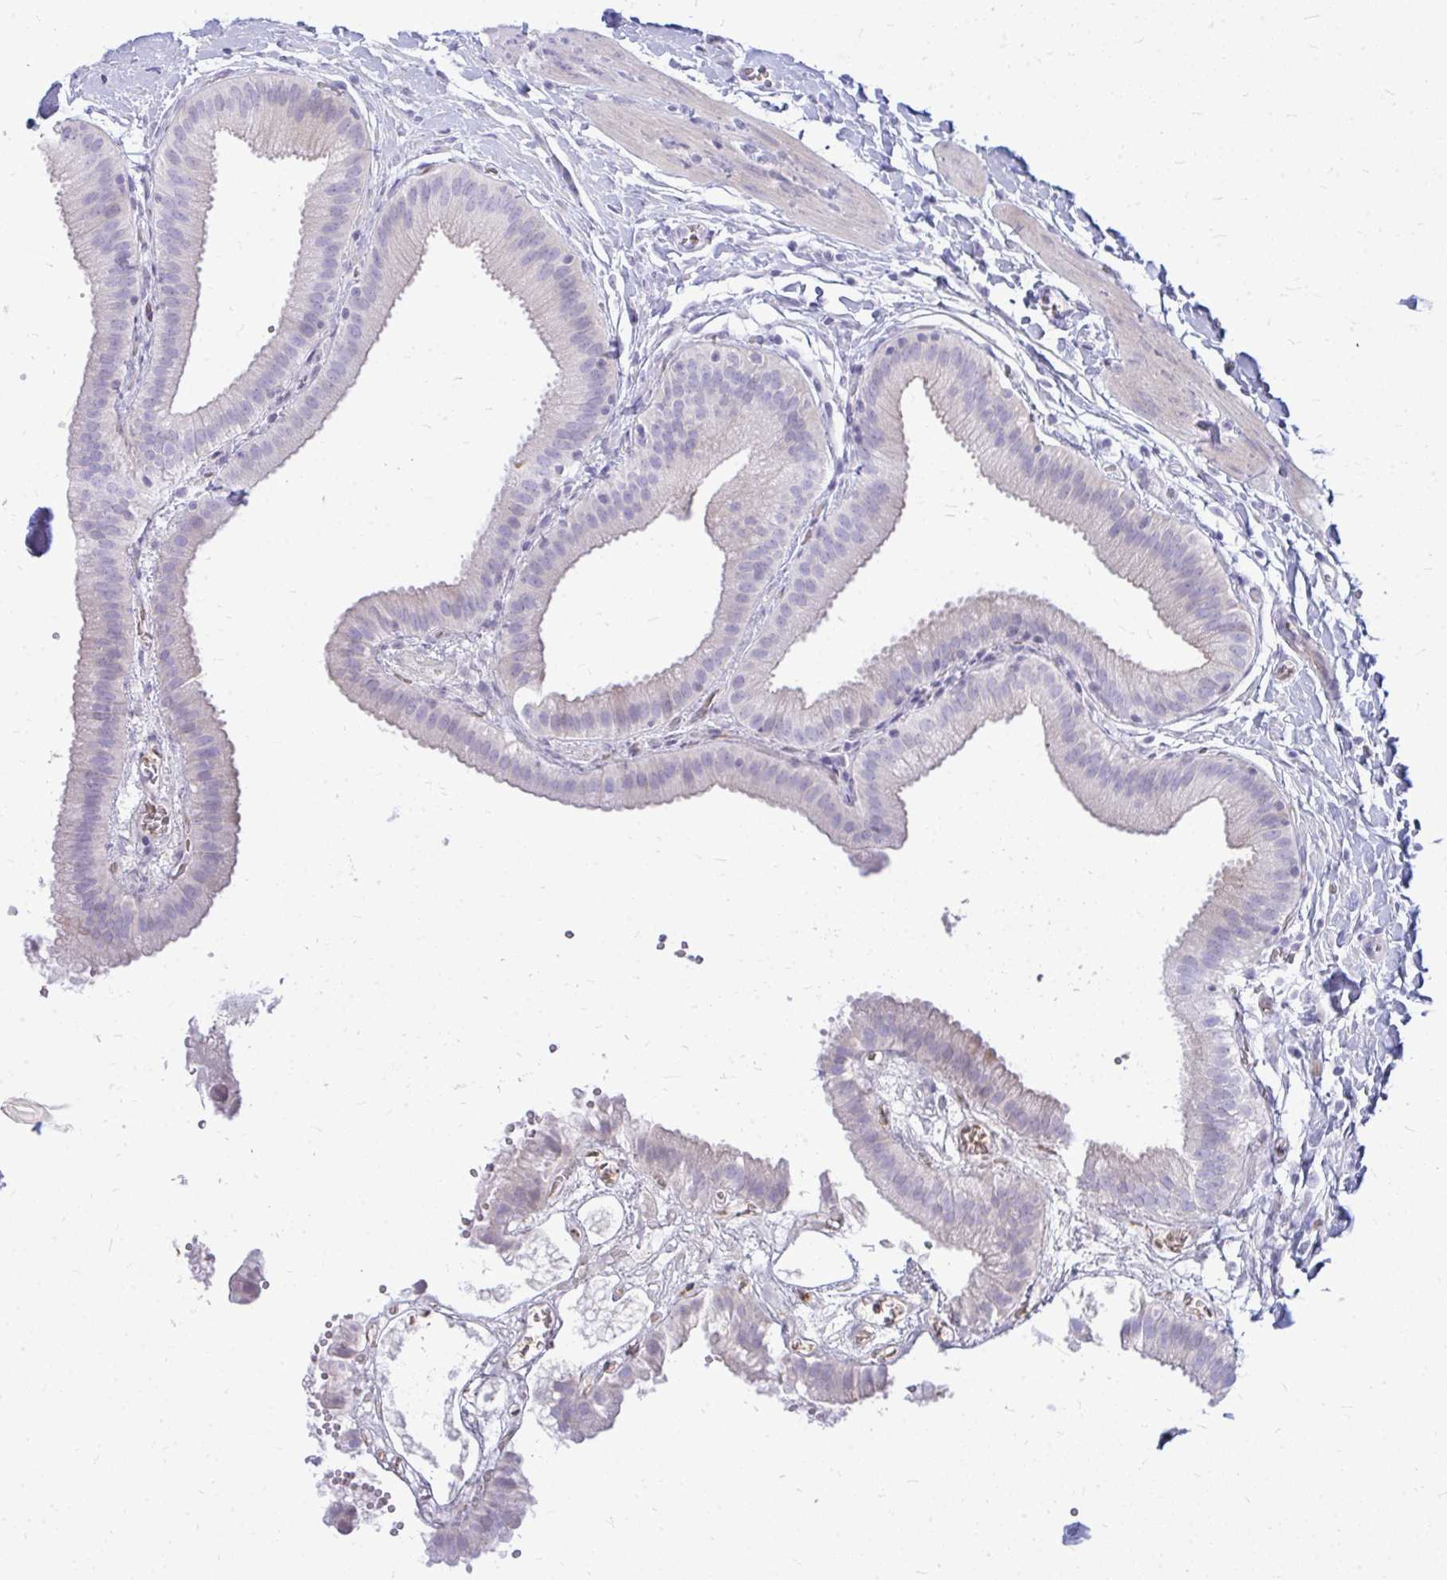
{"staining": {"intensity": "negative", "quantity": "none", "location": "none"}, "tissue": "gallbladder", "cell_type": "Glandular cells", "image_type": "normal", "snomed": [{"axis": "morphology", "description": "Normal tissue, NOS"}, {"axis": "topography", "description": "Gallbladder"}], "caption": "Protein analysis of normal gallbladder shows no significant expression in glandular cells.", "gene": "TSPEAR", "patient": {"sex": "female", "age": 63}}